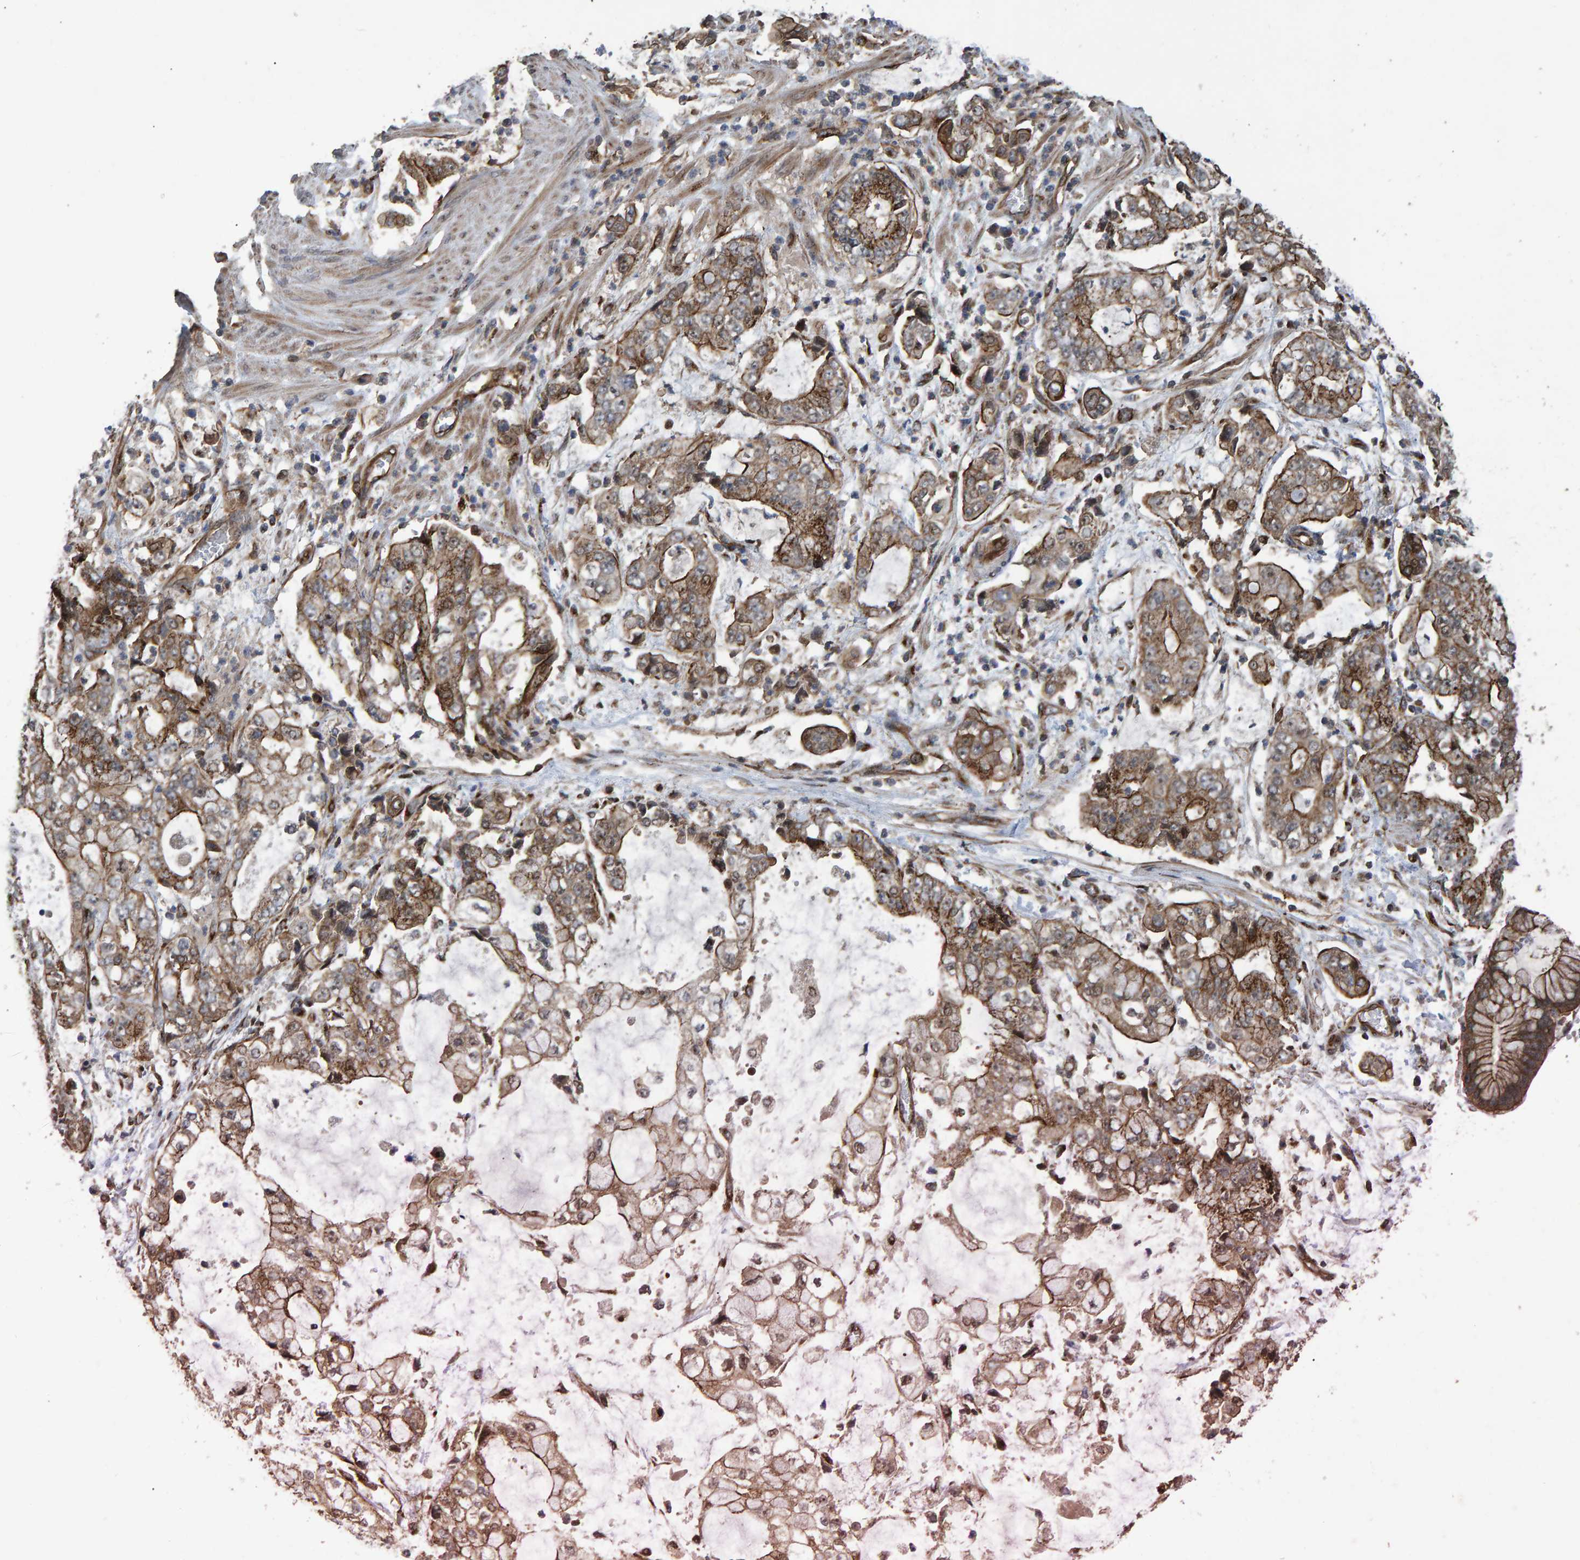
{"staining": {"intensity": "moderate", "quantity": ">75%", "location": "cytoplasmic/membranous,nuclear"}, "tissue": "stomach cancer", "cell_type": "Tumor cells", "image_type": "cancer", "snomed": [{"axis": "morphology", "description": "Adenocarcinoma, NOS"}, {"axis": "topography", "description": "Stomach"}], "caption": "Stomach cancer tissue reveals moderate cytoplasmic/membranous and nuclear staining in about >75% of tumor cells, visualized by immunohistochemistry. The staining was performed using DAB, with brown indicating positive protein expression. Nuclei are stained blue with hematoxylin.", "gene": "TRIM68", "patient": {"sex": "male", "age": 76}}